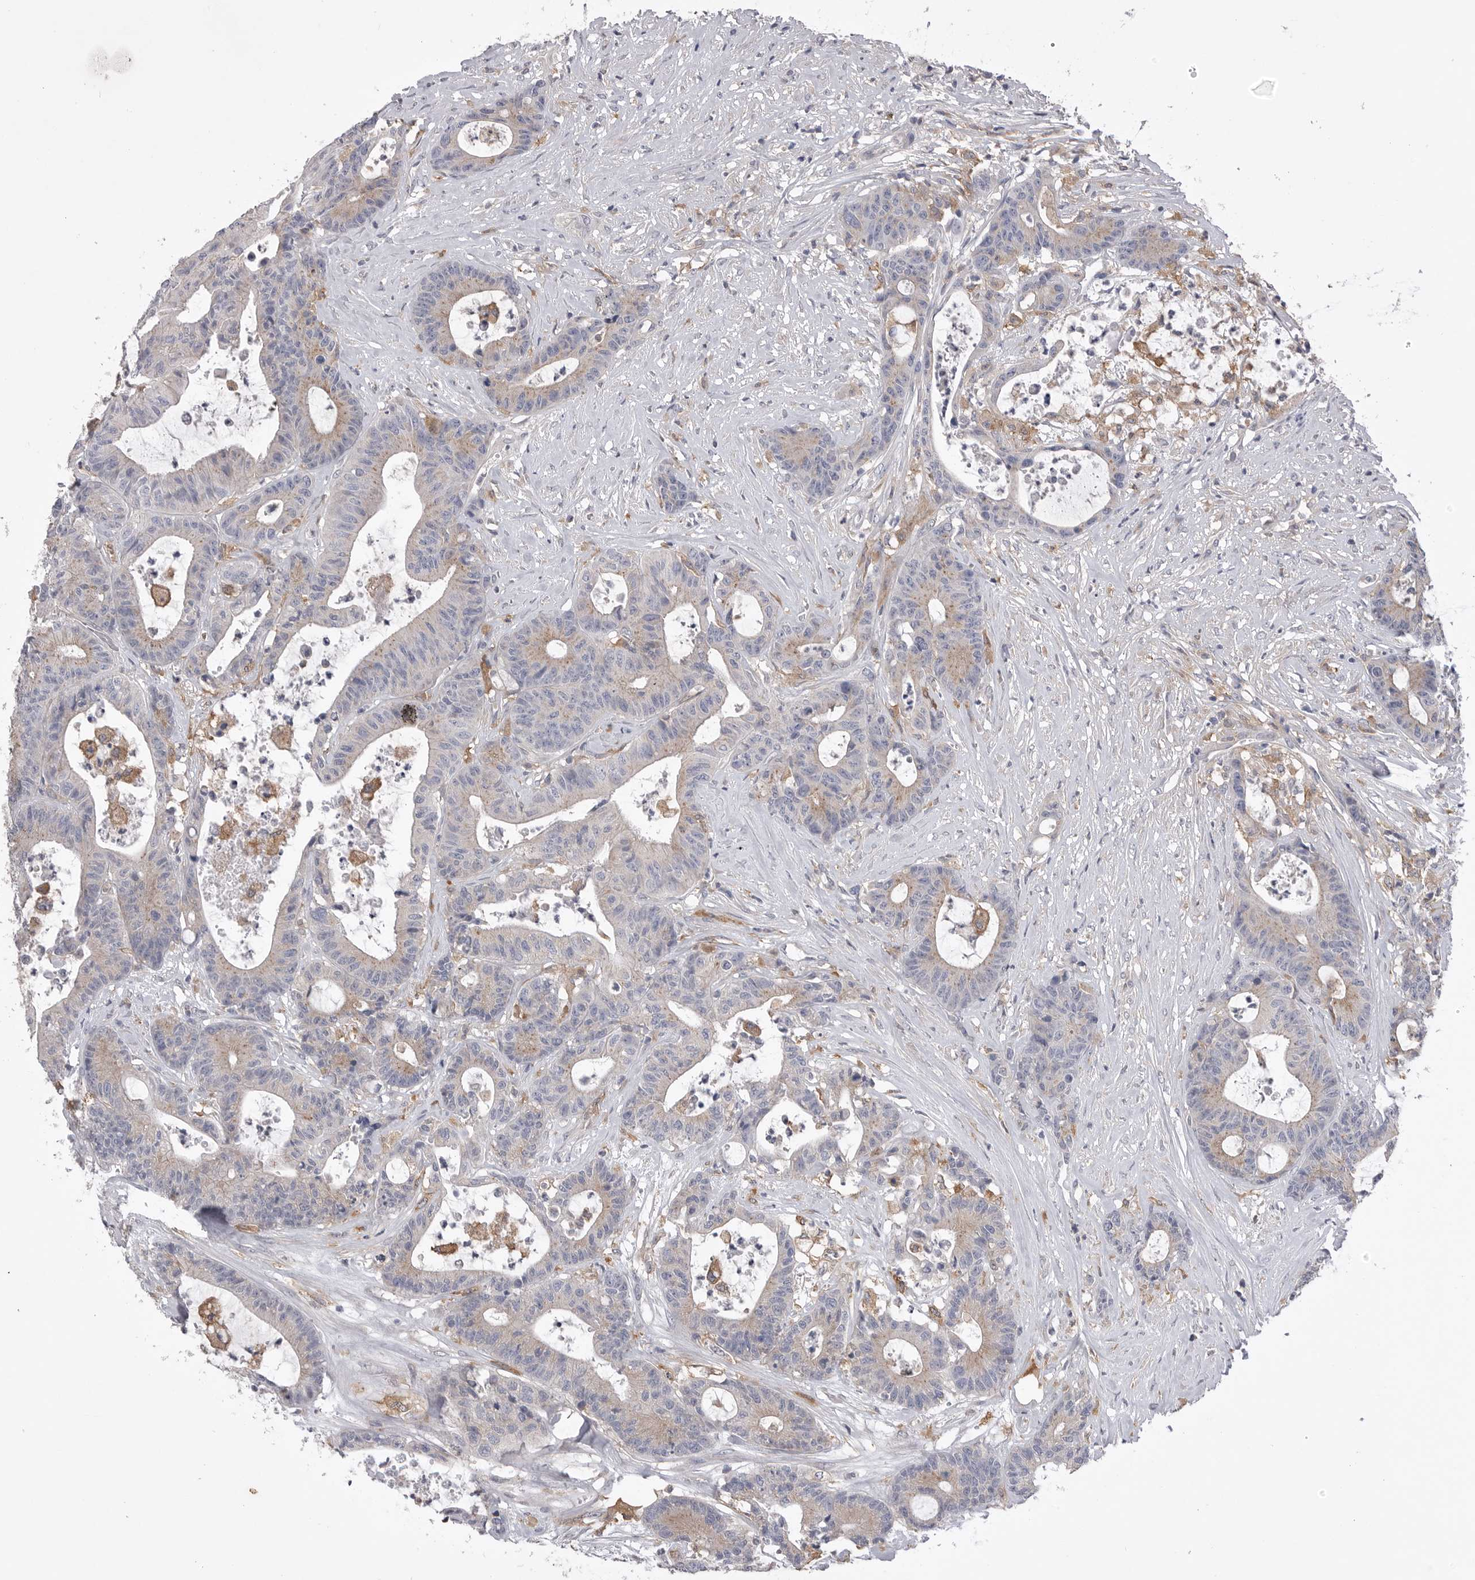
{"staining": {"intensity": "weak", "quantity": "25%-75%", "location": "cytoplasmic/membranous"}, "tissue": "colorectal cancer", "cell_type": "Tumor cells", "image_type": "cancer", "snomed": [{"axis": "morphology", "description": "Adenocarcinoma, NOS"}, {"axis": "topography", "description": "Colon"}], "caption": "The photomicrograph shows immunohistochemical staining of colorectal cancer (adenocarcinoma). There is weak cytoplasmic/membranous staining is seen in approximately 25%-75% of tumor cells.", "gene": "VAC14", "patient": {"sex": "female", "age": 84}}